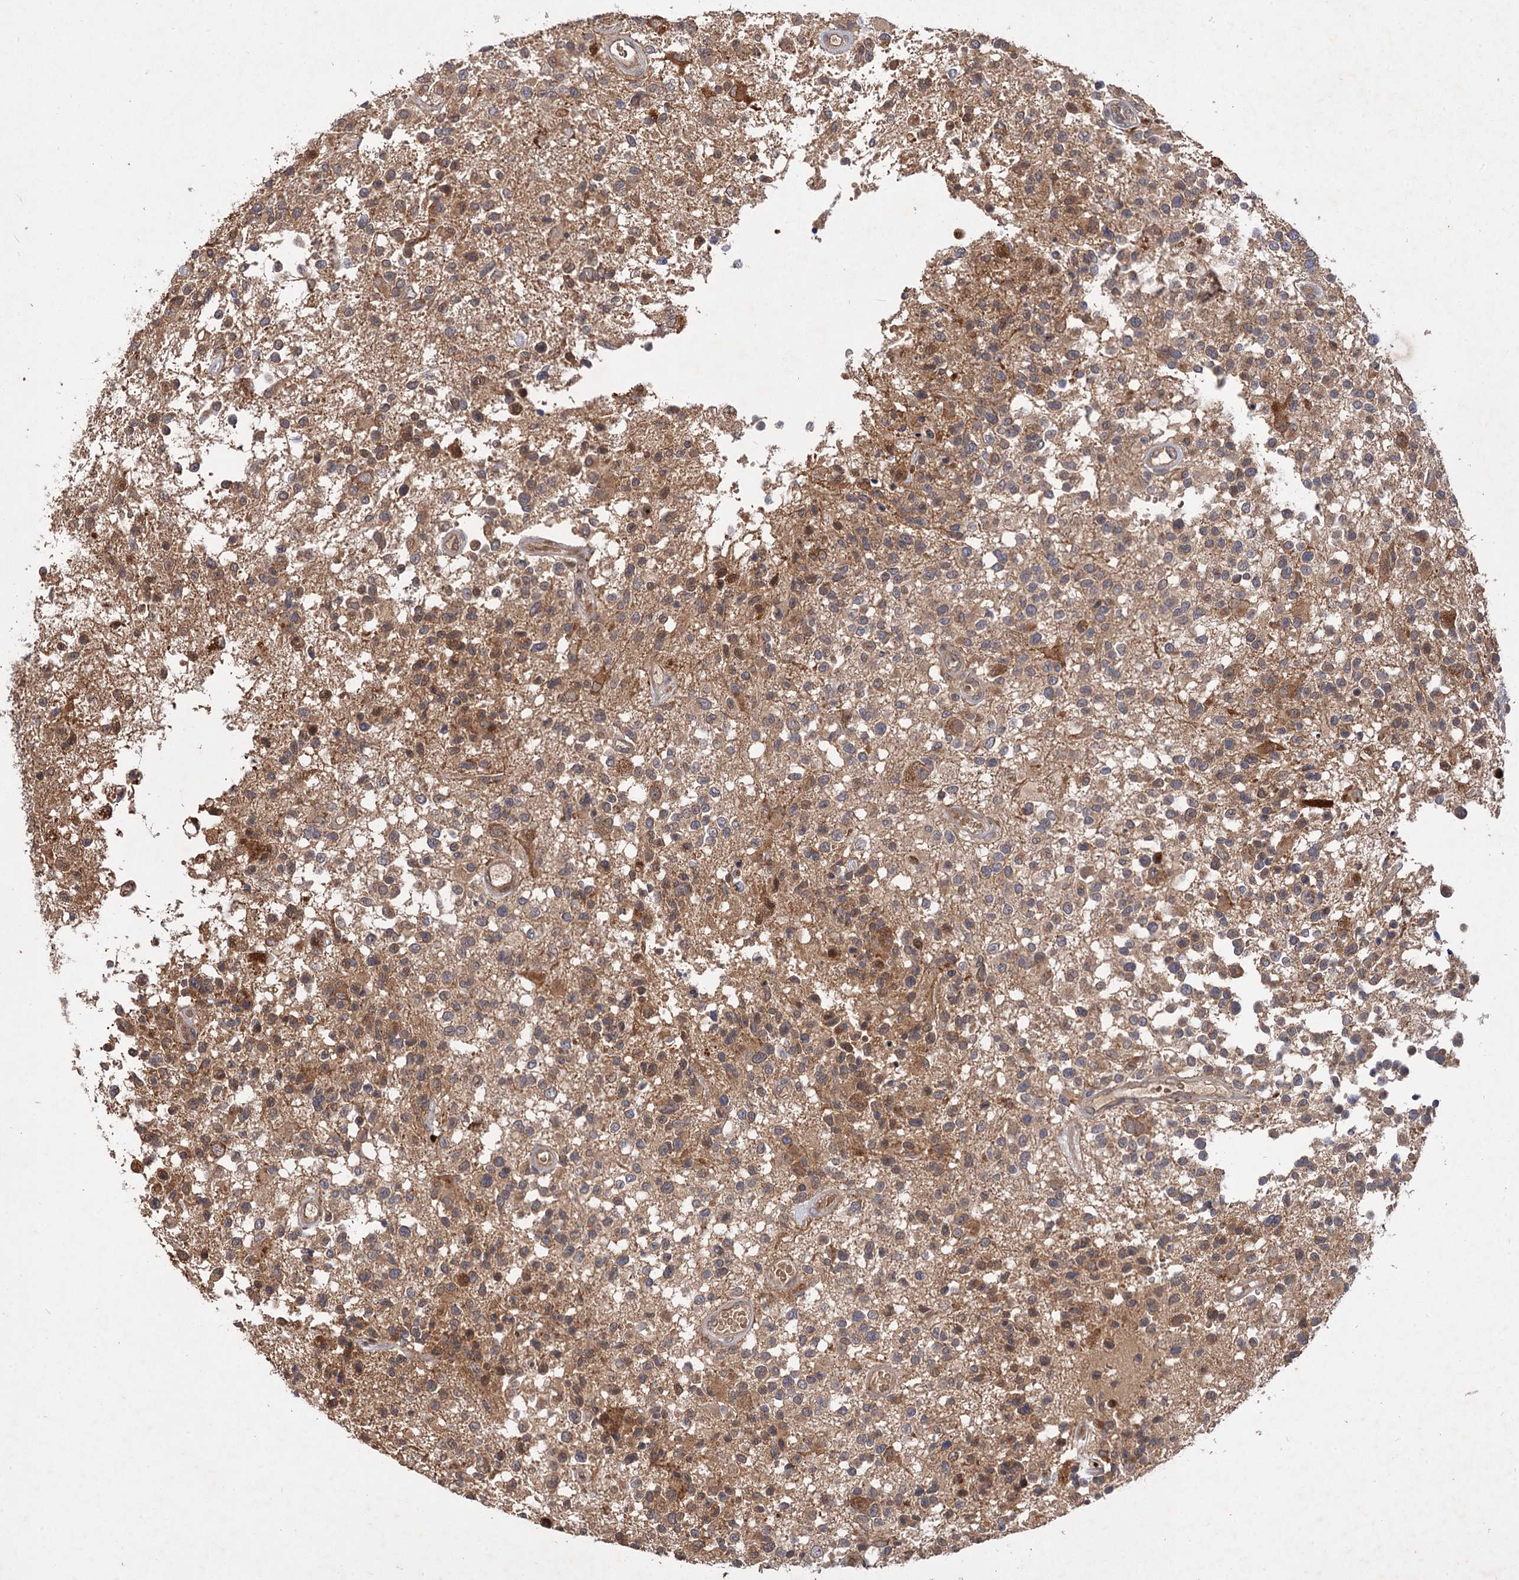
{"staining": {"intensity": "moderate", "quantity": "<25%", "location": "cytoplasmic/membranous"}, "tissue": "glioma", "cell_type": "Tumor cells", "image_type": "cancer", "snomed": [{"axis": "morphology", "description": "Glioma, malignant, High grade"}, {"axis": "morphology", "description": "Glioblastoma, NOS"}, {"axis": "topography", "description": "Brain"}], "caption": "Approximately <25% of tumor cells in glioblastoma demonstrate moderate cytoplasmic/membranous protein positivity as visualized by brown immunohistochemical staining.", "gene": "FBXW8", "patient": {"sex": "male", "age": 60}}